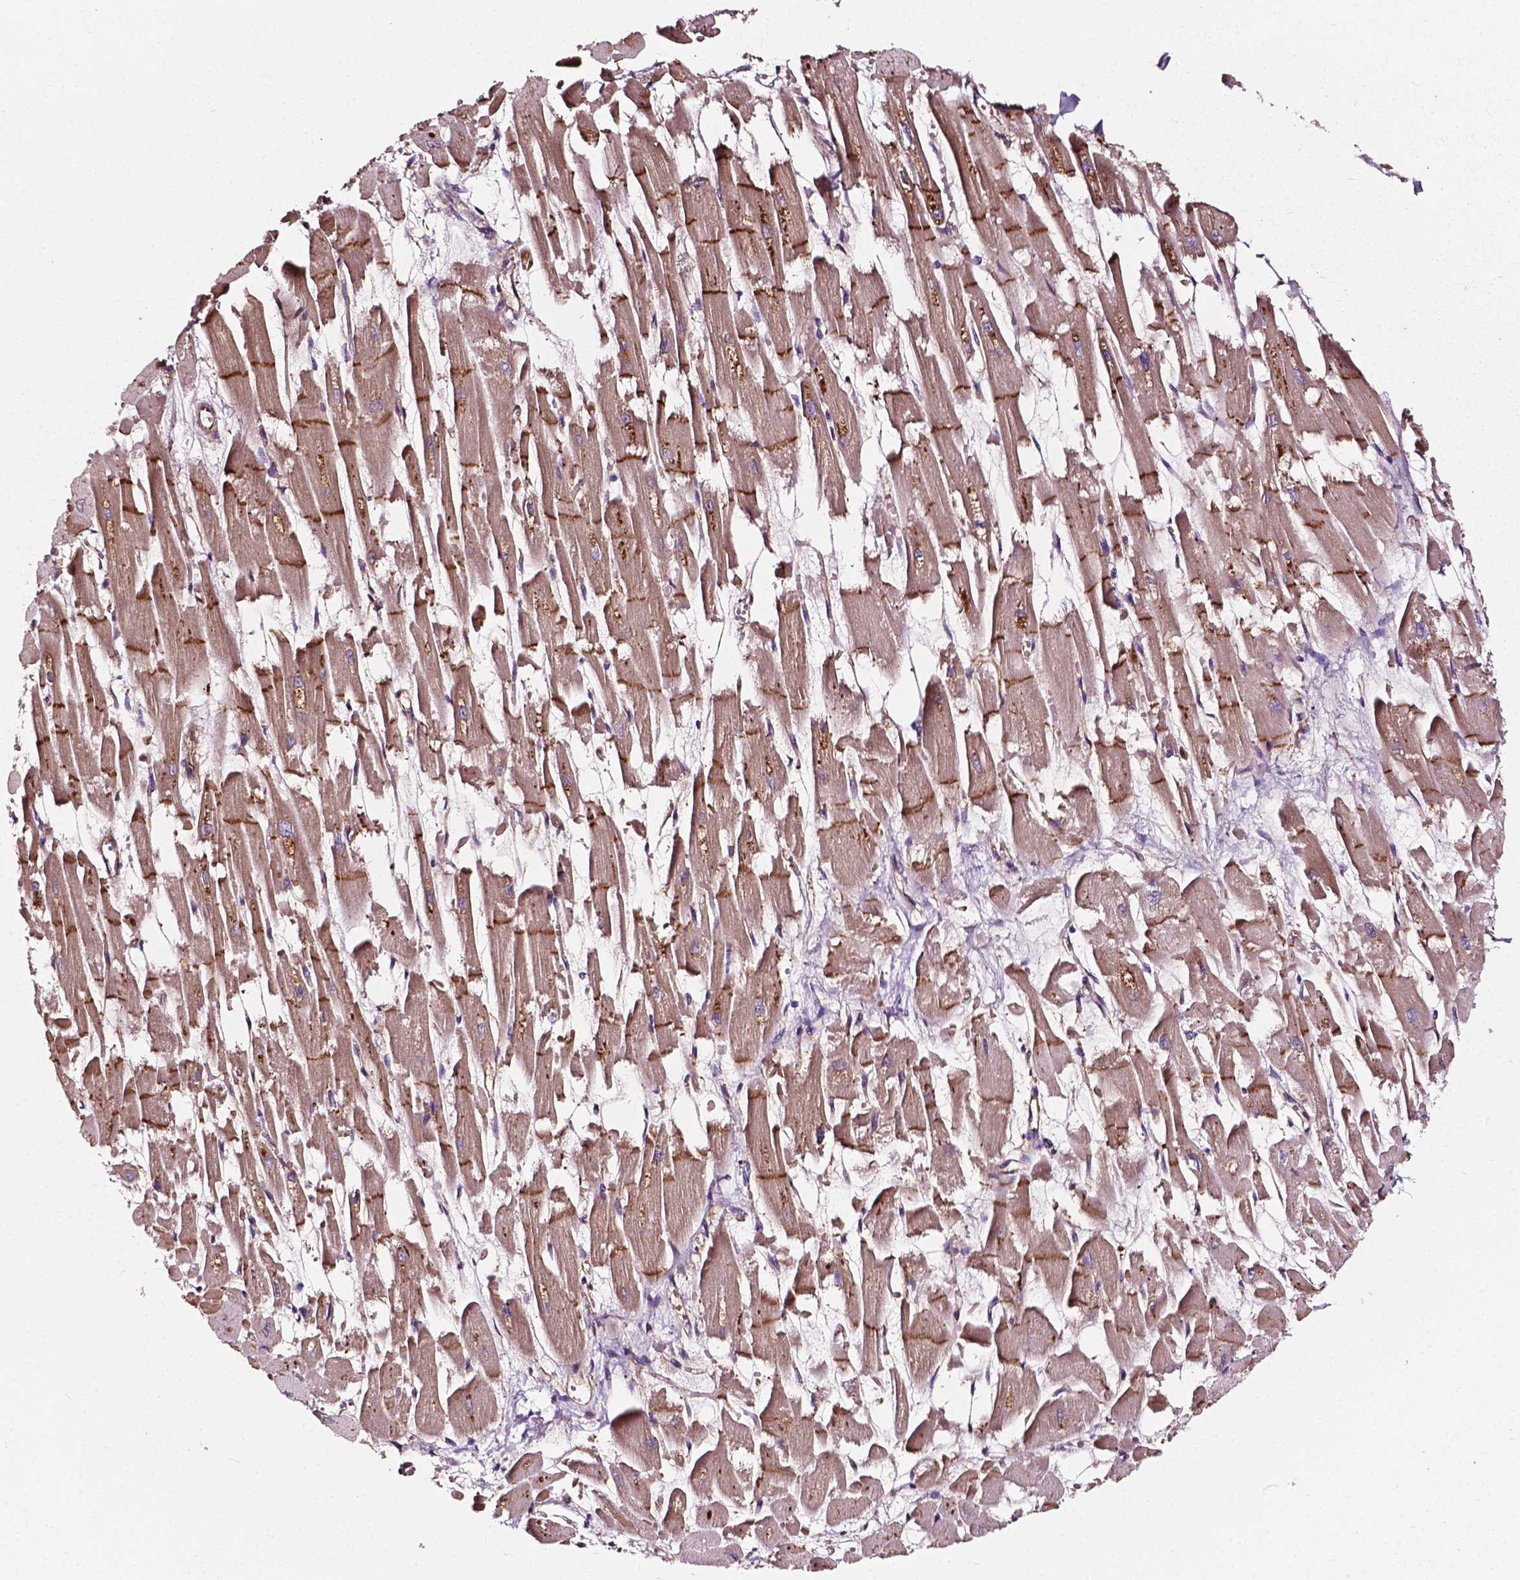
{"staining": {"intensity": "moderate", "quantity": ">75%", "location": "cytoplasmic/membranous"}, "tissue": "heart muscle", "cell_type": "Cardiomyocytes", "image_type": "normal", "snomed": [{"axis": "morphology", "description": "Normal tissue, NOS"}, {"axis": "topography", "description": "Heart"}], "caption": "Brown immunohistochemical staining in normal heart muscle displays moderate cytoplasmic/membranous positivity in about >75% of cardiomyocytes.", "gene": "ATG16L1", "patient": {"sex": "female", "age": 52}}